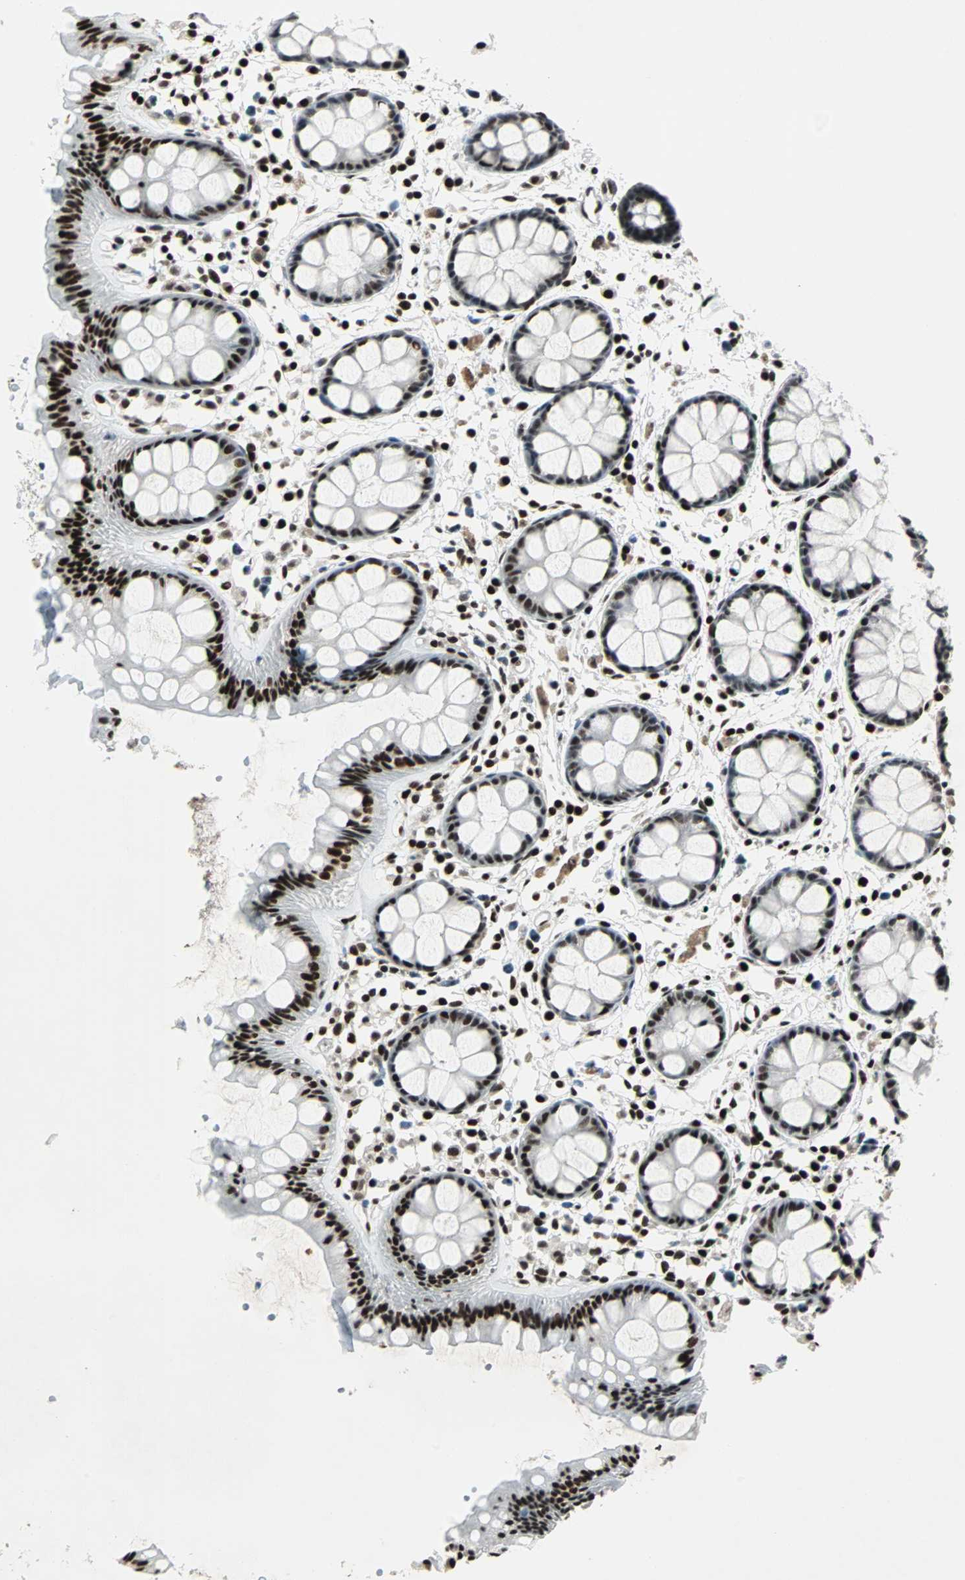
{"staining": {"intensity": "strong", "quantity": ">75%", "location": "nuclear"}, "tissue": "rectum", "cell_type": "Glandular cells", "image_type": "normal", "snomed": [{"axis": "morphology", "description": "Normal tissue, NOS"}, {"axis": "topography", "description": "Rectum"}], "caption": "A photomicrograph showing strong nuclear staining in about >75% of glandular cells in unremarkable rectum, as visualized by brown immunohistochemical staining.", "gene": "MEF2D", "patient": {"sex": "female", "age": 66}}